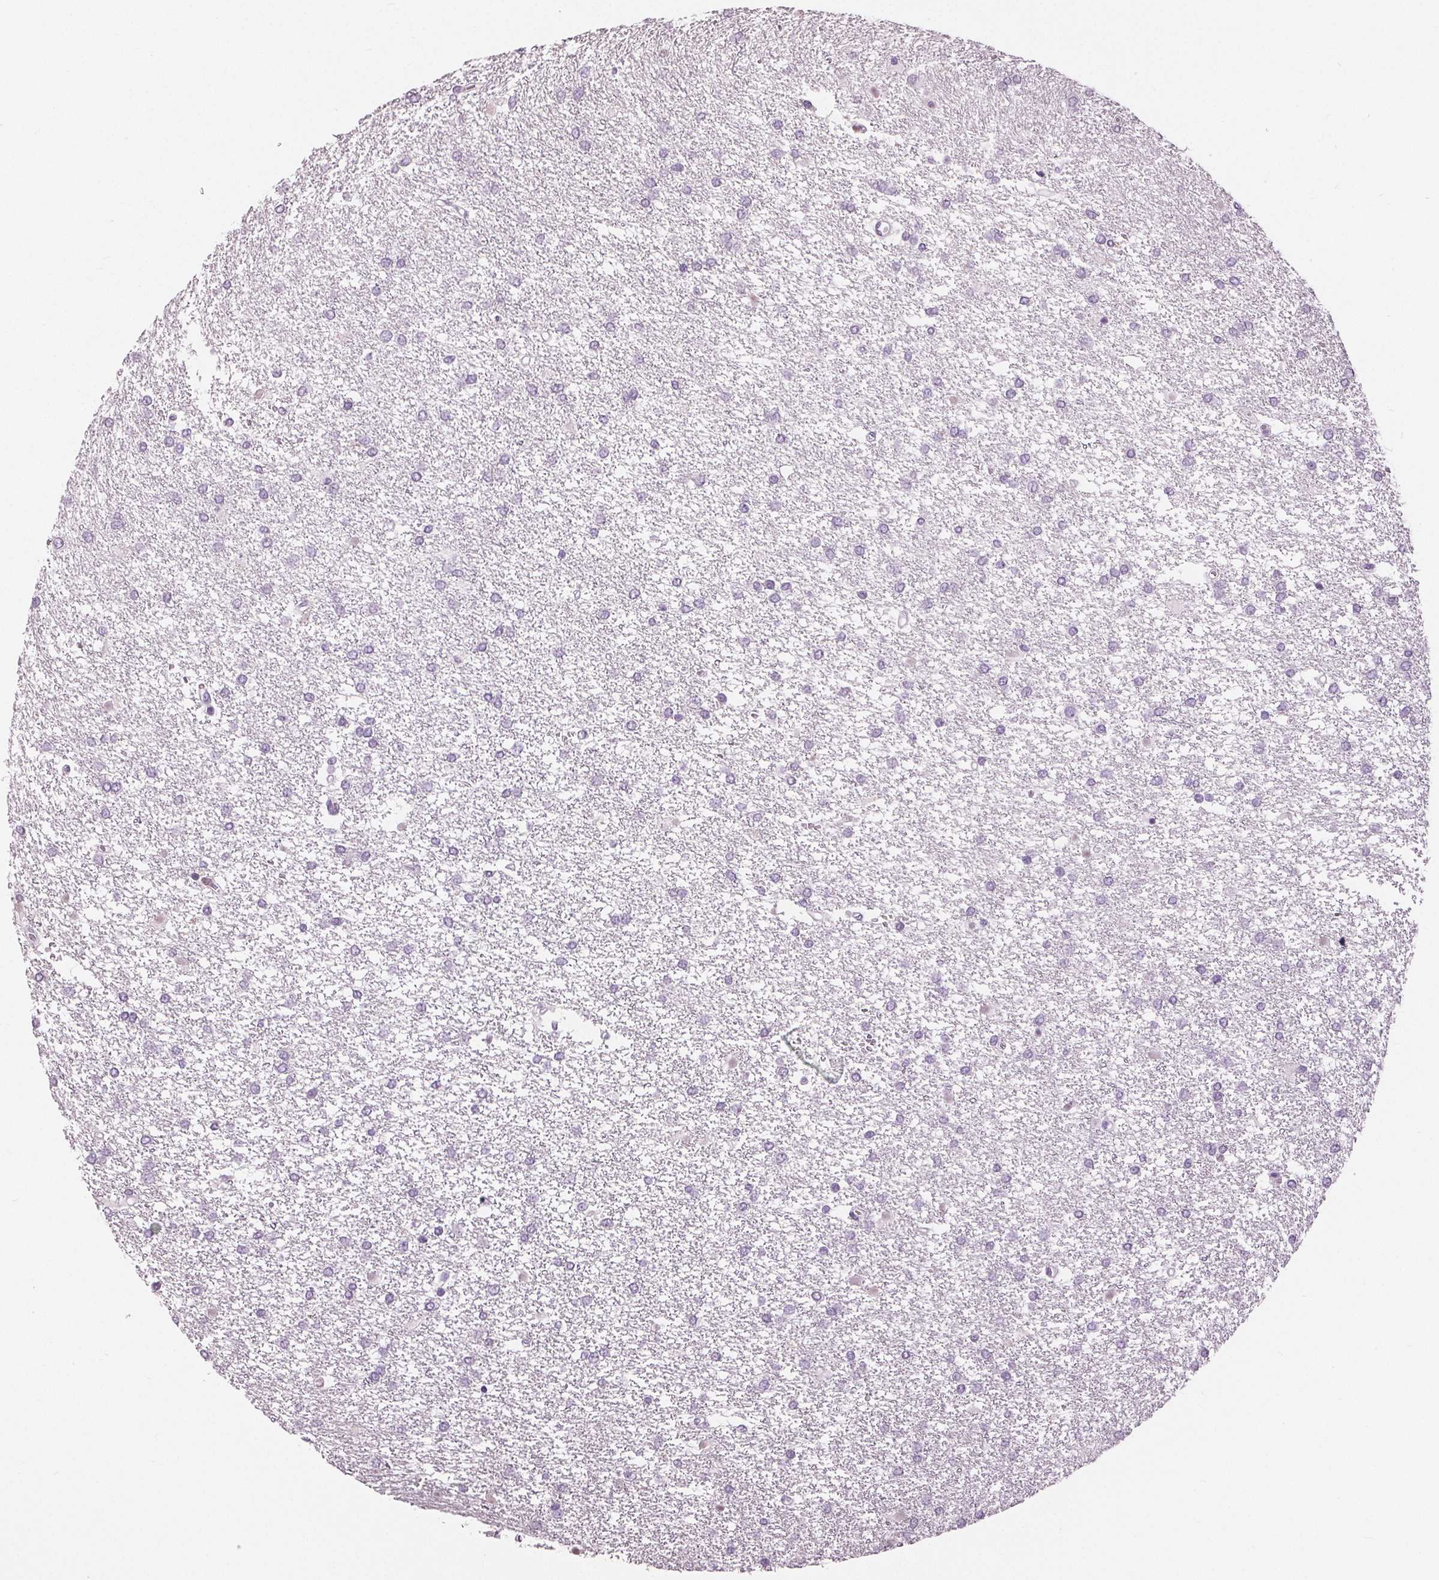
{"staining": {"intensity": "negative", "quantity": "none", "location": "none"}, "tissue": "glioma", "cell_type": "Tumor cells", "image_type": "cancer", "snomed": [{"axis": "morphology", "description": "Glioma, malignant, High grade"}, {"axis": "topography", "description": "Brain"}], "caption": "A high-resolution histopathology image shows immunohistochemistry (IHC) staining of glioma, which demonstrates no significant expression in tumor cells.", "gene": "MISP", "patient": {"sex": "female", "age": 61}}